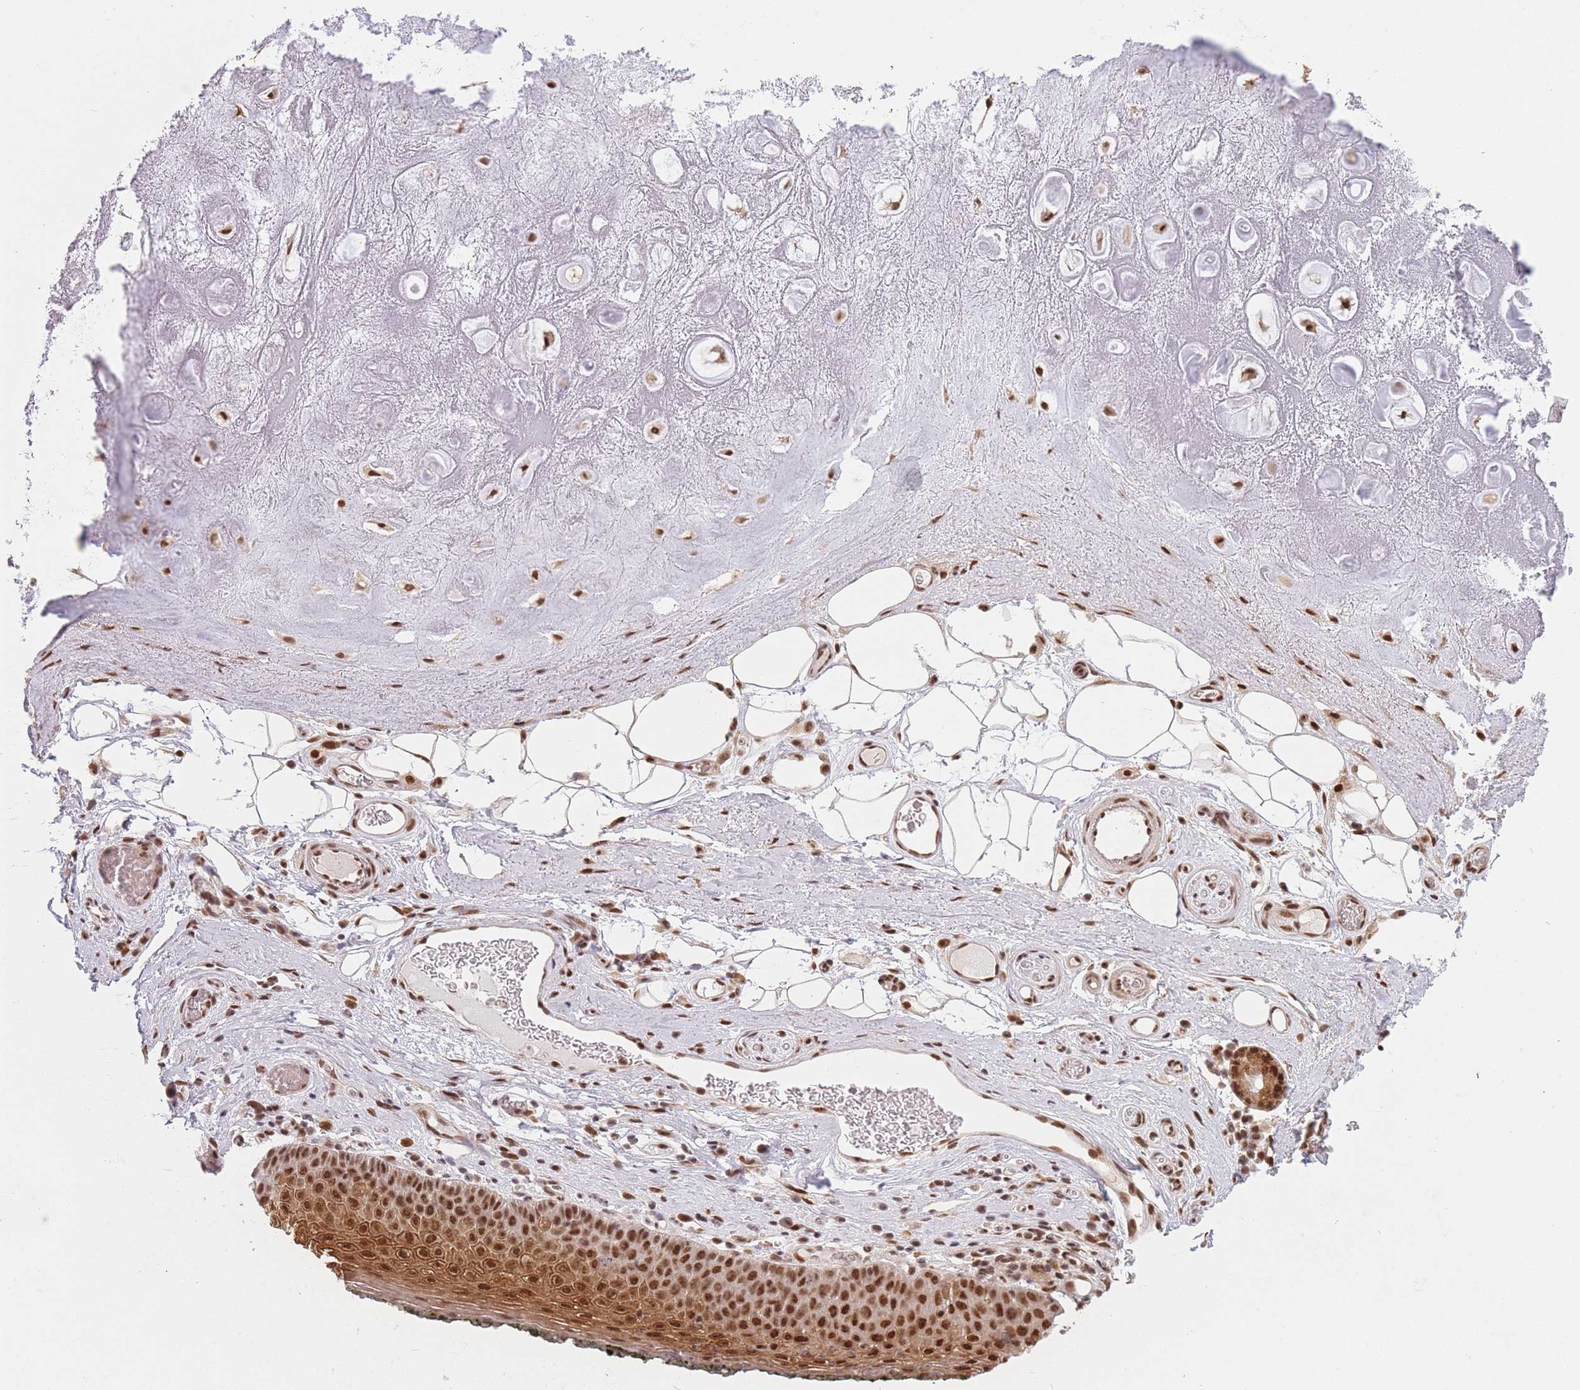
{"staining": {"intensity": "moderate", "quantity": ">75%", "location": "nuclear"}, "tissue": "adipose tissue", "cell_type": "Adipocytes", "image_type": "normal", "snomed": [{"axis": "morphology", "description": "Normal tissue, NOS"}, {"axis": "topography", "description": "Cartilage tissue"}], "caption": "This is an image of immunohistochemistry staining of normal adipose tissue, which shows moderate expression in the nuclear of adipocytes.", "gene": "SUPT6H", "patient": {"sex": "male", "age": 81}}